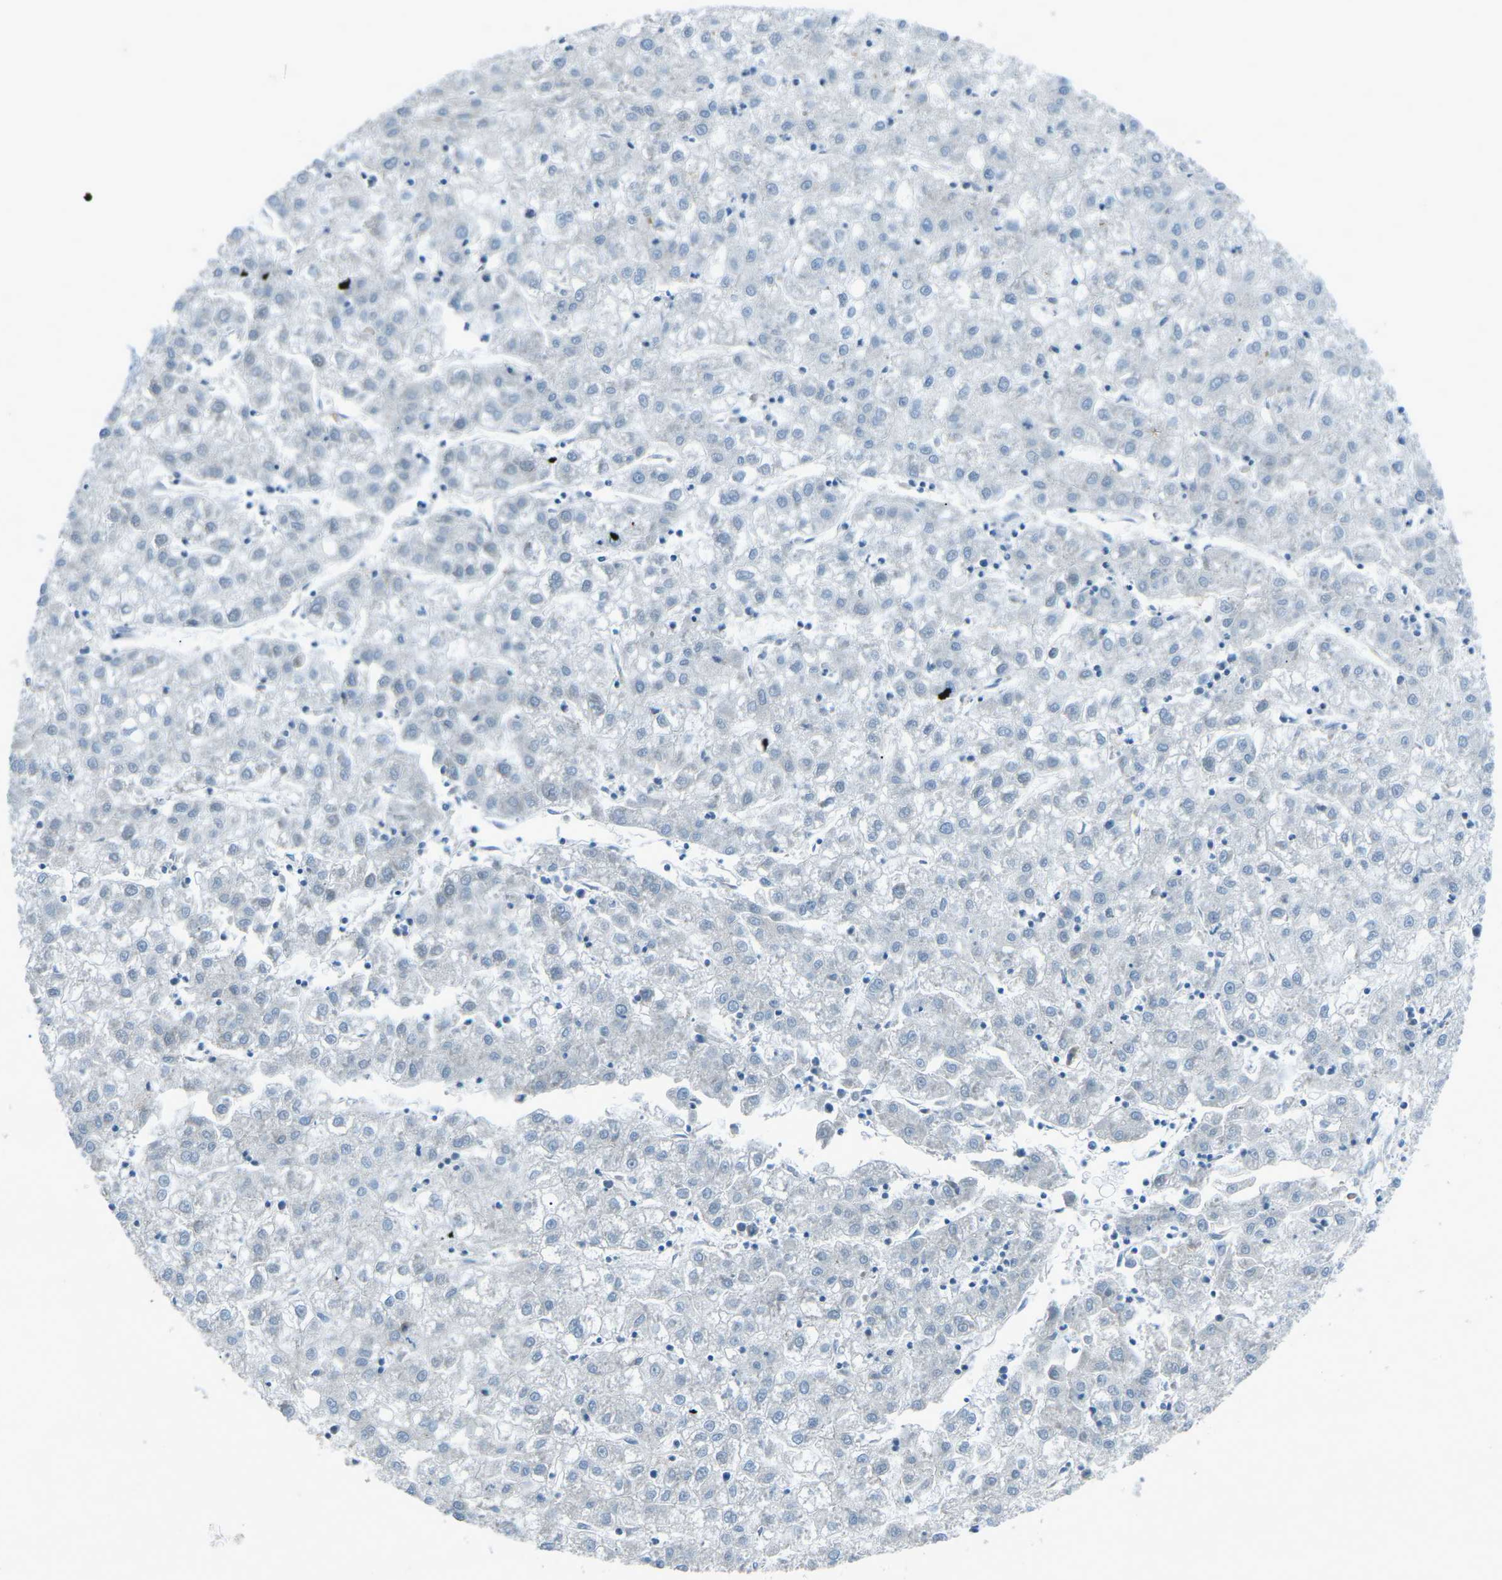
{"staining": {"intensity": "negative", "quantity": "none", "location": "none"}, "tissue": "liver cancer", "cell_type": "Tumor cells", "image_type": "cancer", "snomed": [{"axis": "morphology", "description": "Carcinoma, Hepatocellular, NOS"}, {"axis": "topography", "description": "Liver"}], "caption": "Tumor cells are negative for brown protein staining in hepatocellular carcinoma (liver). (Brightfield microscopy of DAB immunohistochemistry at high magnification).", "gene": "PRKCA", "patient": {"sex": "male", "age": 72}}